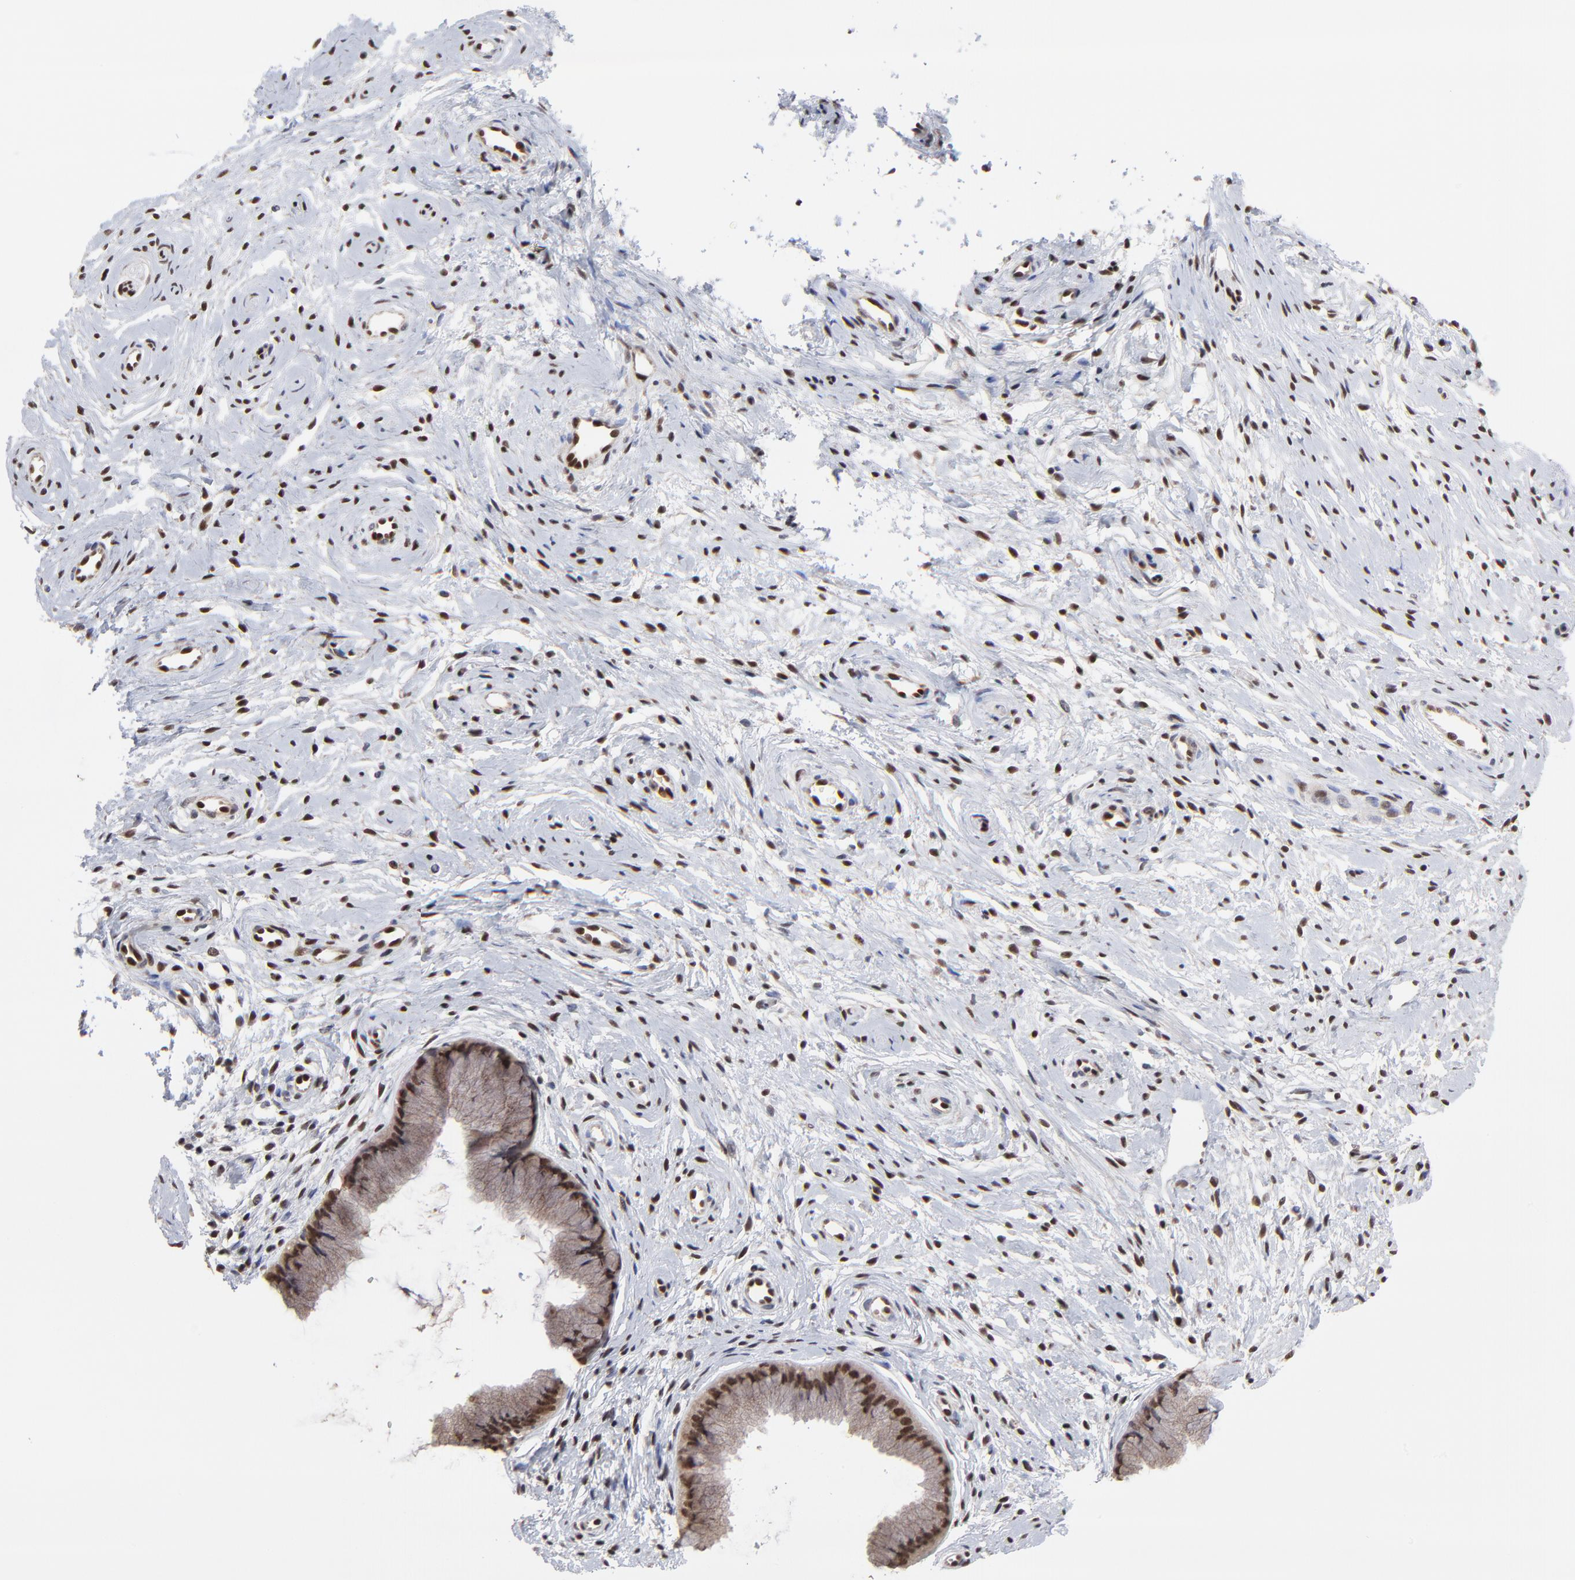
{"staining": {"intensity": "strong", "quantity": ">75%", "location": "cytoplasmic/membranous,nuclear"}, "tissue": "cervix", "cell_type": "Glandular cells", "image_type": "normal", "snomed": [{"axis": "morphology", "description": "Normal tissue, NOS"}, {"axis": "topography", "description": "Cervix"}], "caption": "The image displays staining of normal cervix, revealing strong cytoplasmic/membranous,nuclear protein positivity (brown color) within glandular cells.", "gene": "DSN1", "patient": {"sex": "female", "age": 39}}